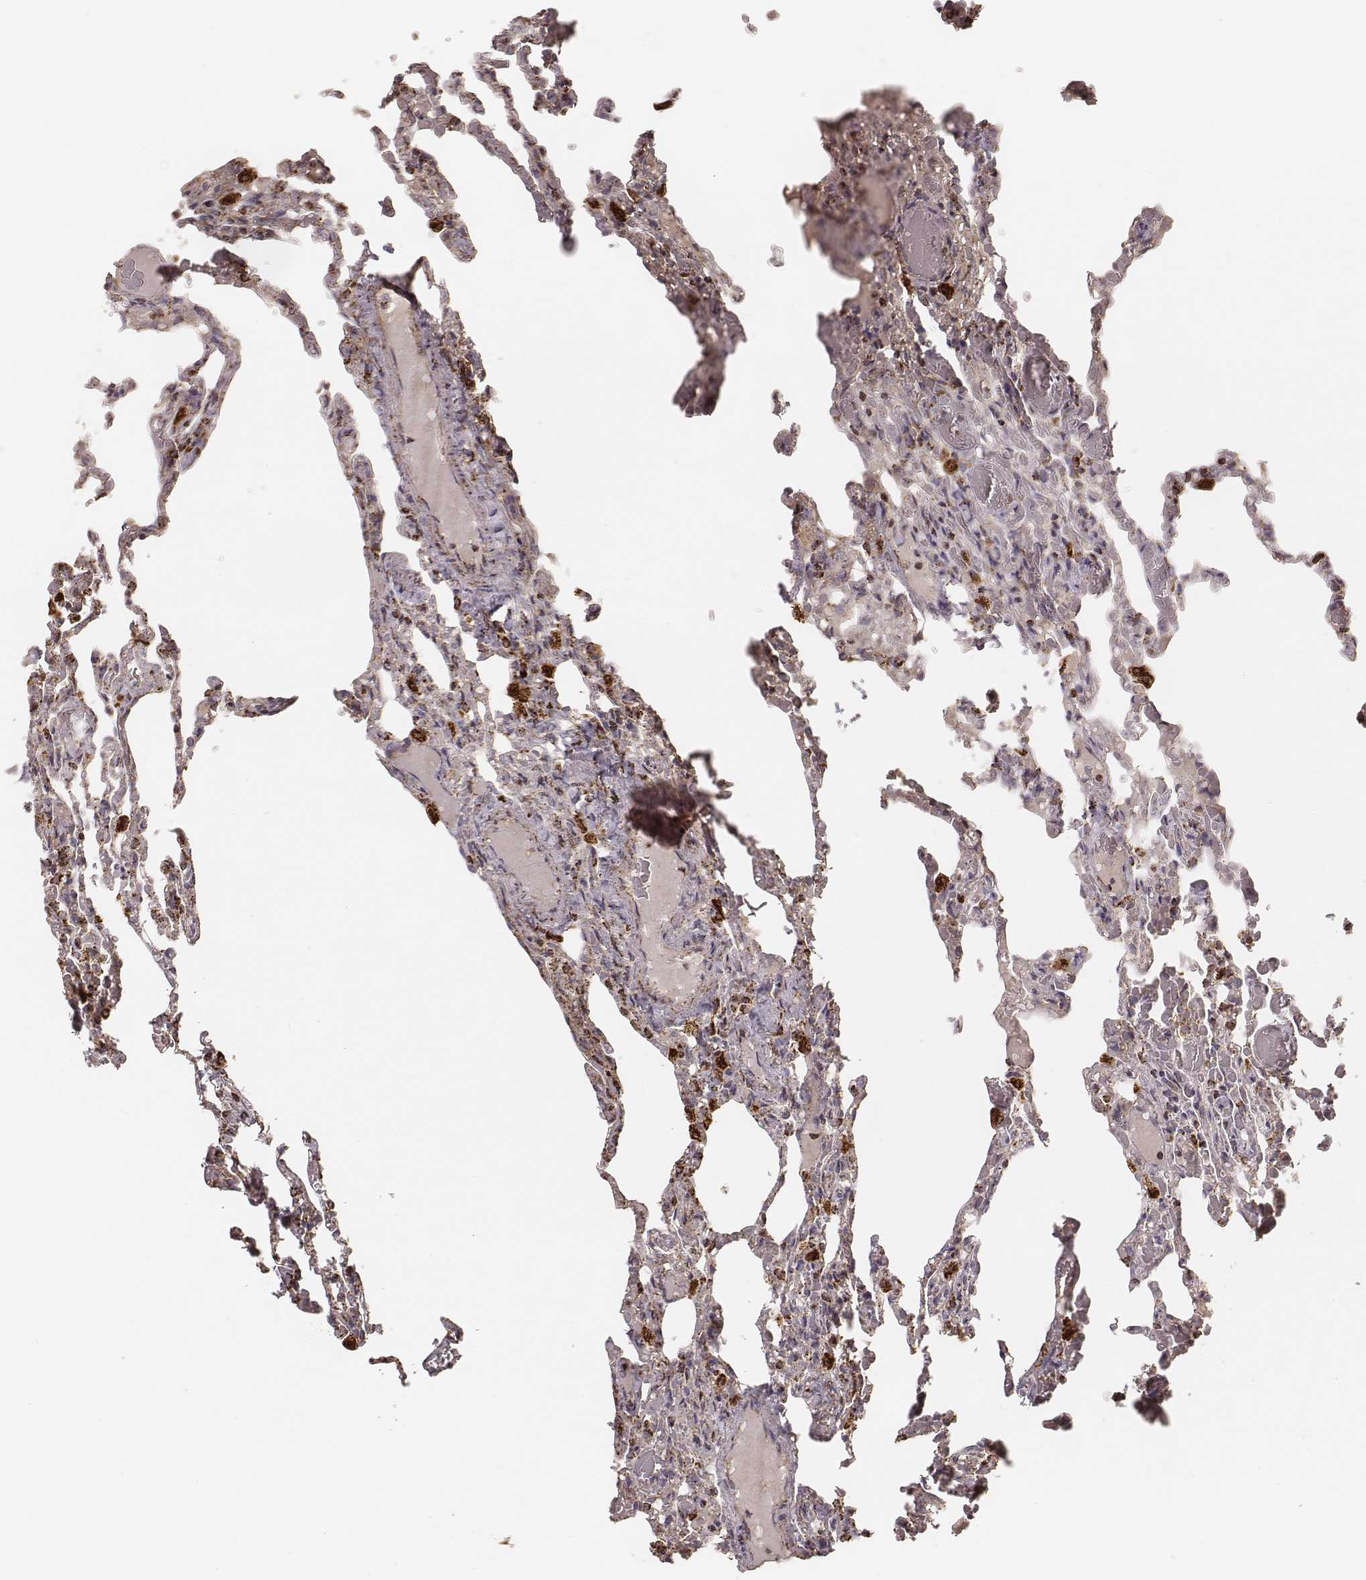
{"staining": {"intensity": "strong", "quantity": ">75%", "location": "cytoplasmic/membranous"}, "tissue": "lung", "cell_type": "Alveolar cells", "image_type": "normal", "snomed": [{"axis": "morphology", "description": "Normal tissue, NOS"}, {"axis": "topography", "description": "Lung"}], "caption": "Immunohistochemical staining of normal human lung demonstrates high levels of strong cytoplasmic/membranous positivity in about >75% of alveolar cells.", "gene": "CS", "patient": {"sex": "female", "age": 43}}